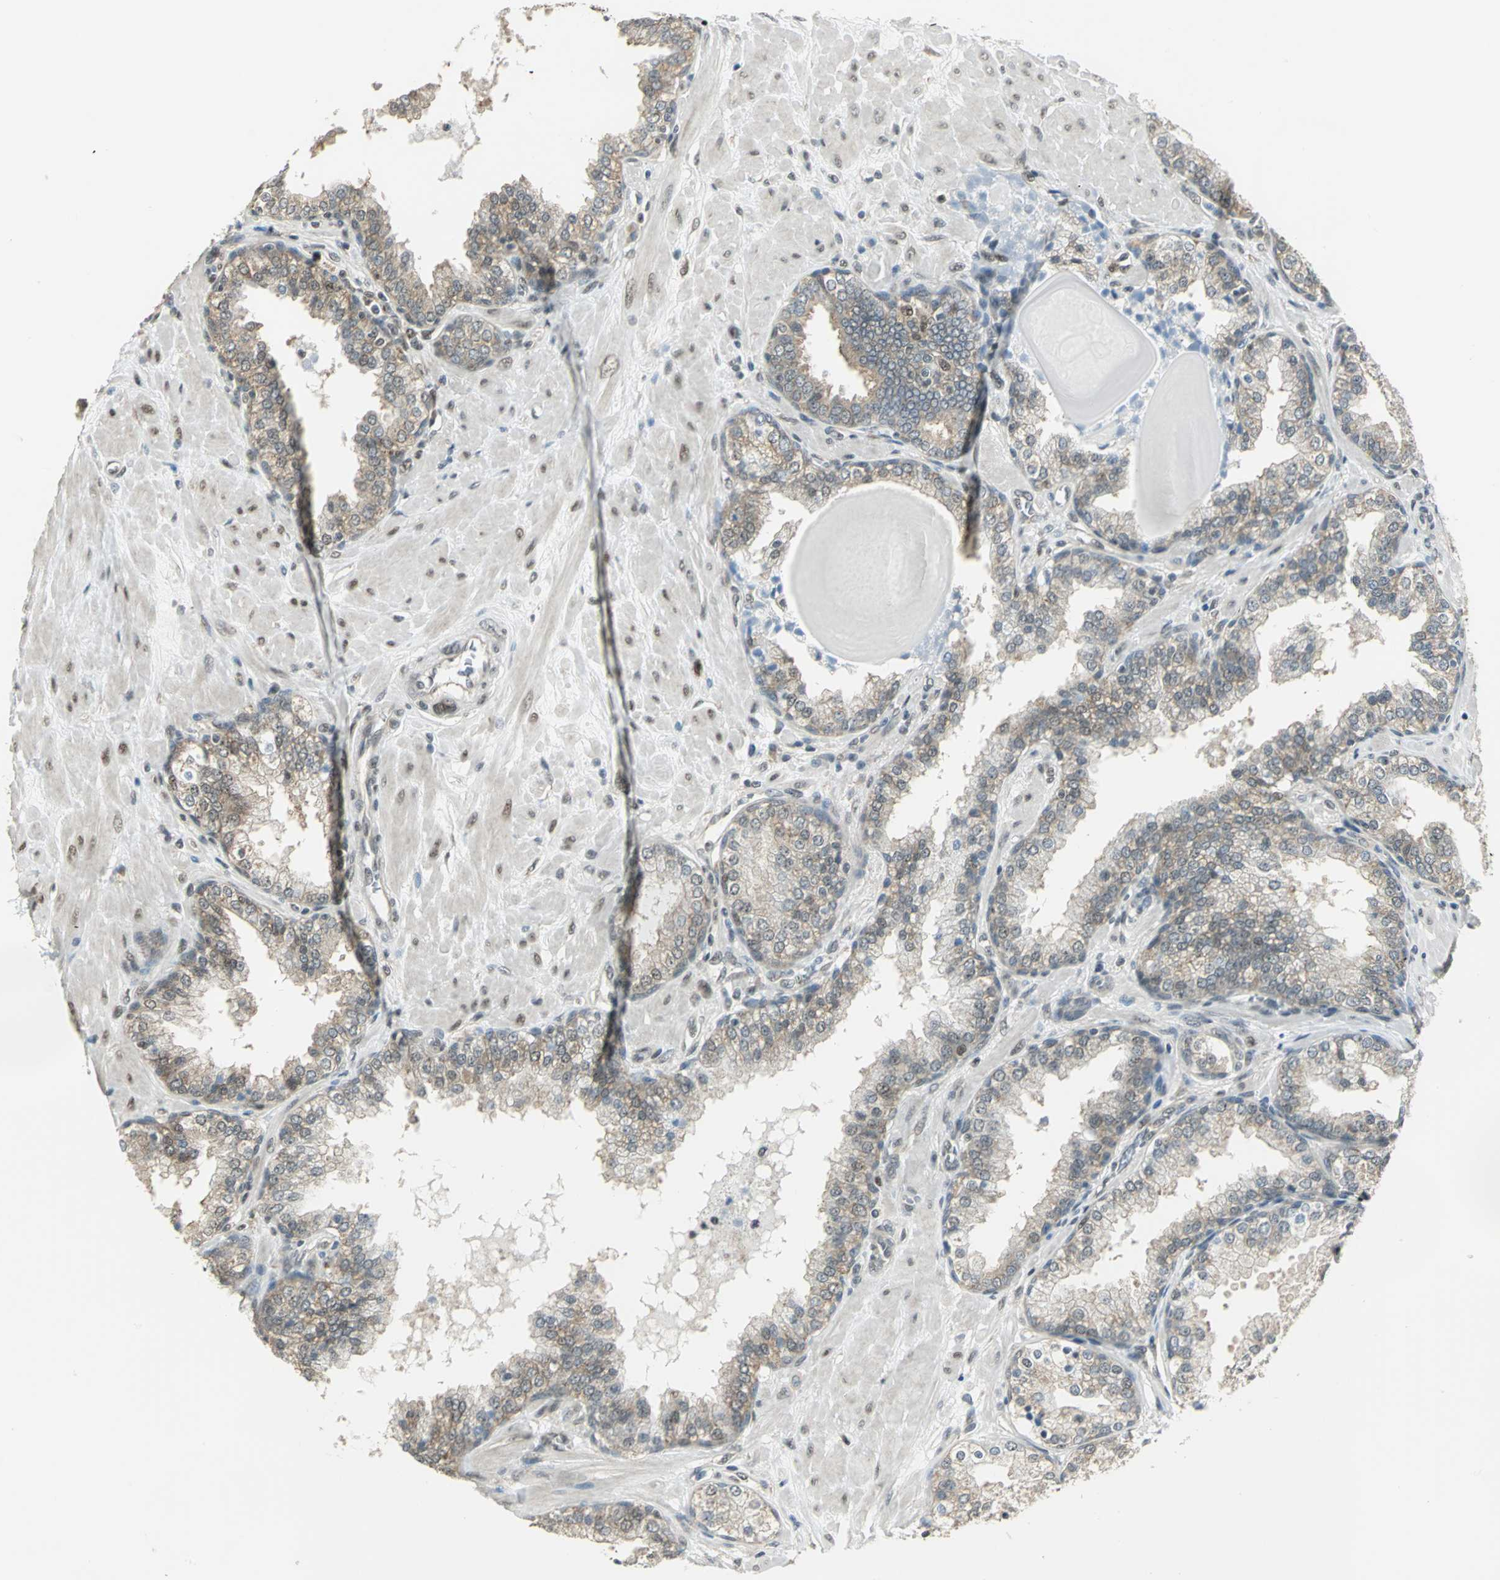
{"staining": {"intensity": "moderate", "quantity": "25%-75%", "location": "nuclear"}, "tissue": "prostate", "cell_type": "Glandular cells", "image_type": "normal", "snomed": [{"axis": "morphology", "description": "Normal tissue, NOS"}, {"axis": "topography", "description": "Prostate"}], "caption": "Benign prostate shows moderate nuclear positivity in about 25%-75% of glandular cells.", "gene": "DDX5", "patient": {"sex": "male", "age": 51}}